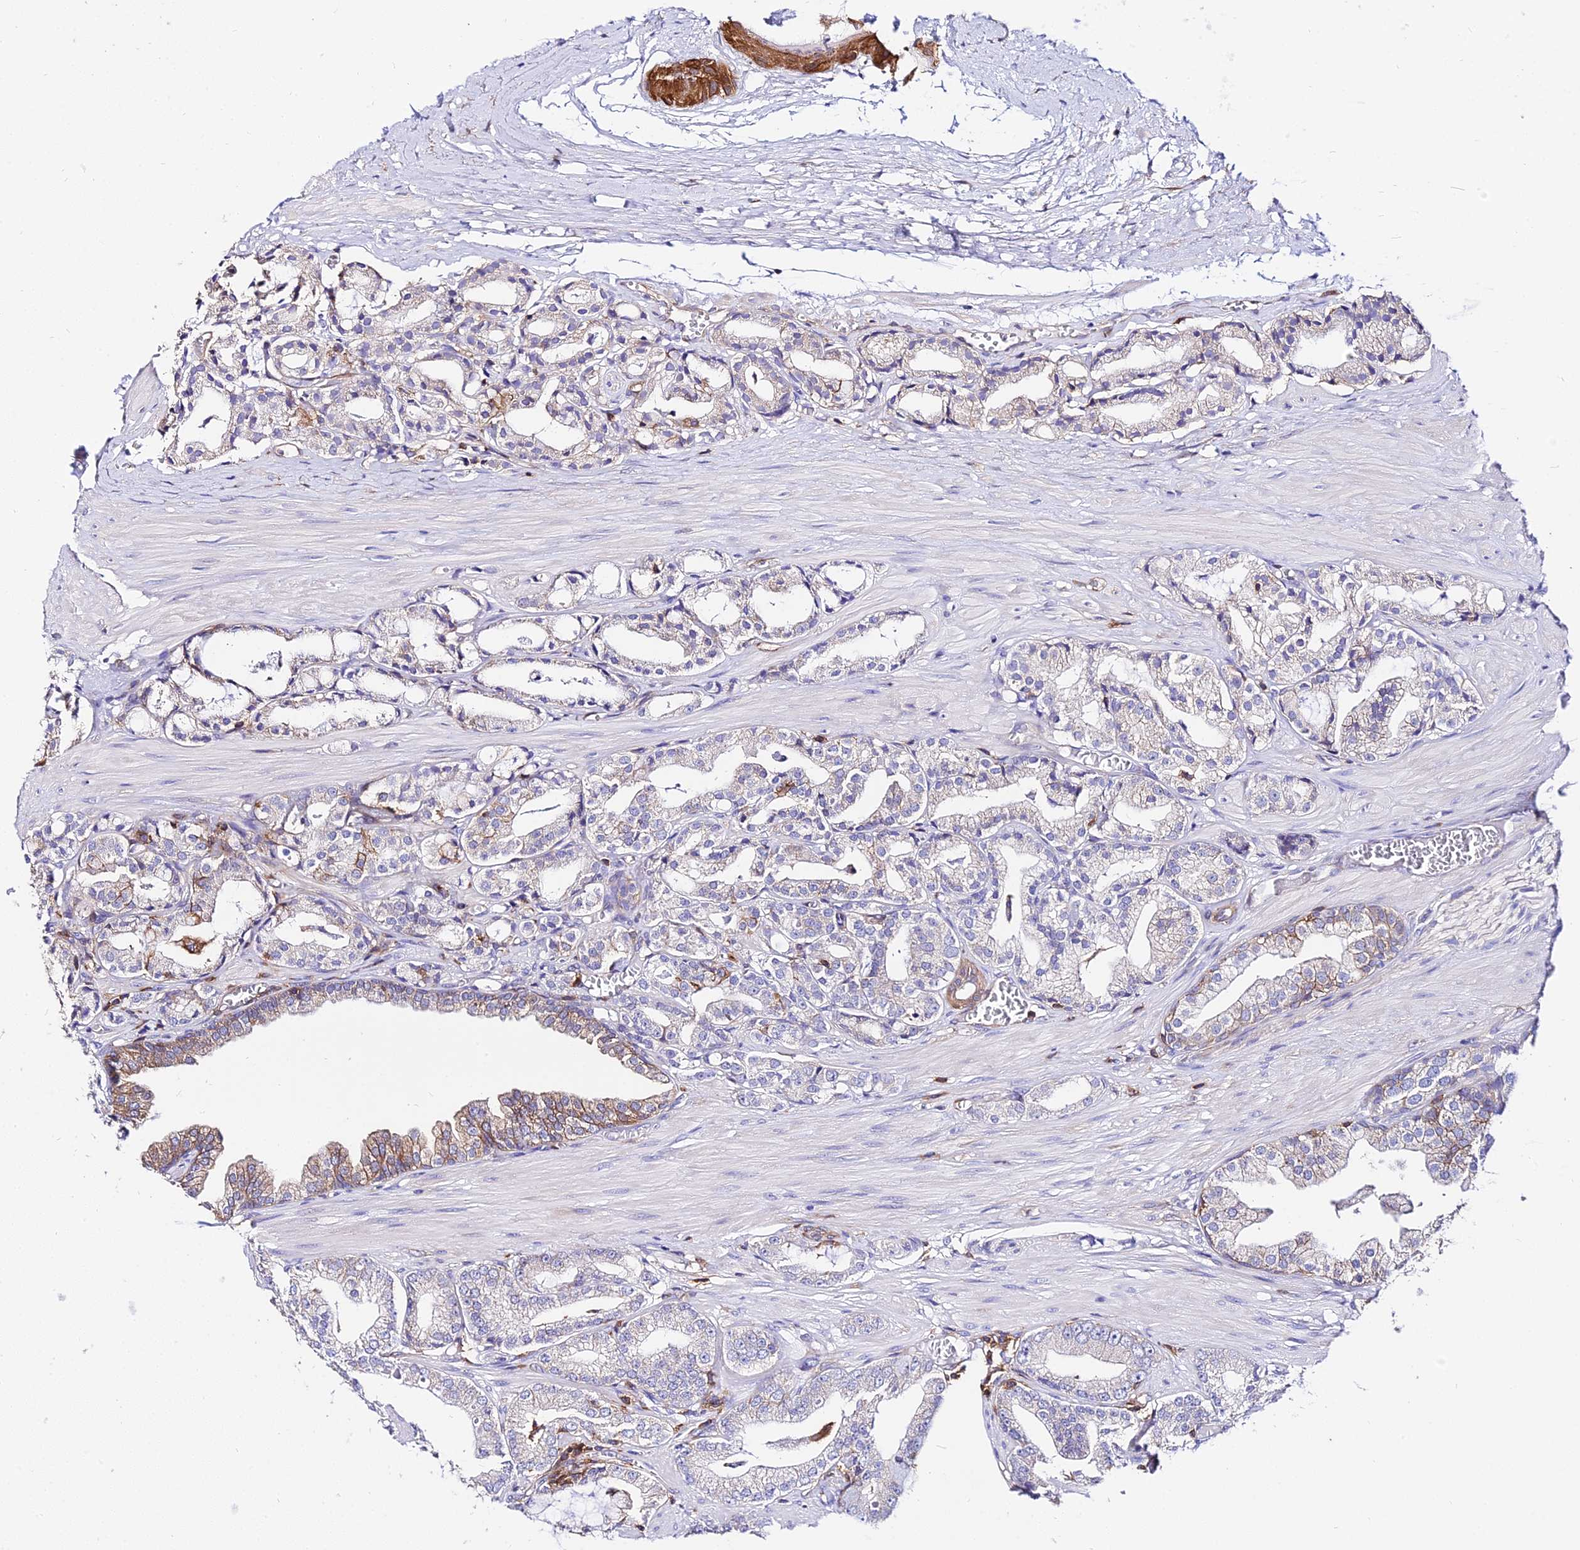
{"staining": {"intensity": "moderate", "quantity": "<25%", "location": "cytoplasmic/membranous"}, "tissue": "prostate cancer", "cell_type": "Tumor cells", "image_type": "cancer", "snomed": [{"axis": "morphology", "description": "Adenocarcinoma, High grade"}, {"axis": "topography", "description": "Prostate"}], "caption": "Immunohistochemical staining of high-grade adenocarcinoma (prostate) reveals low levels of moderate cytoplasmic/membranous positivity in about <25% of tumor cells.", "gene": "CSRP1", "patient": {"sex": "male", "age": 71}}